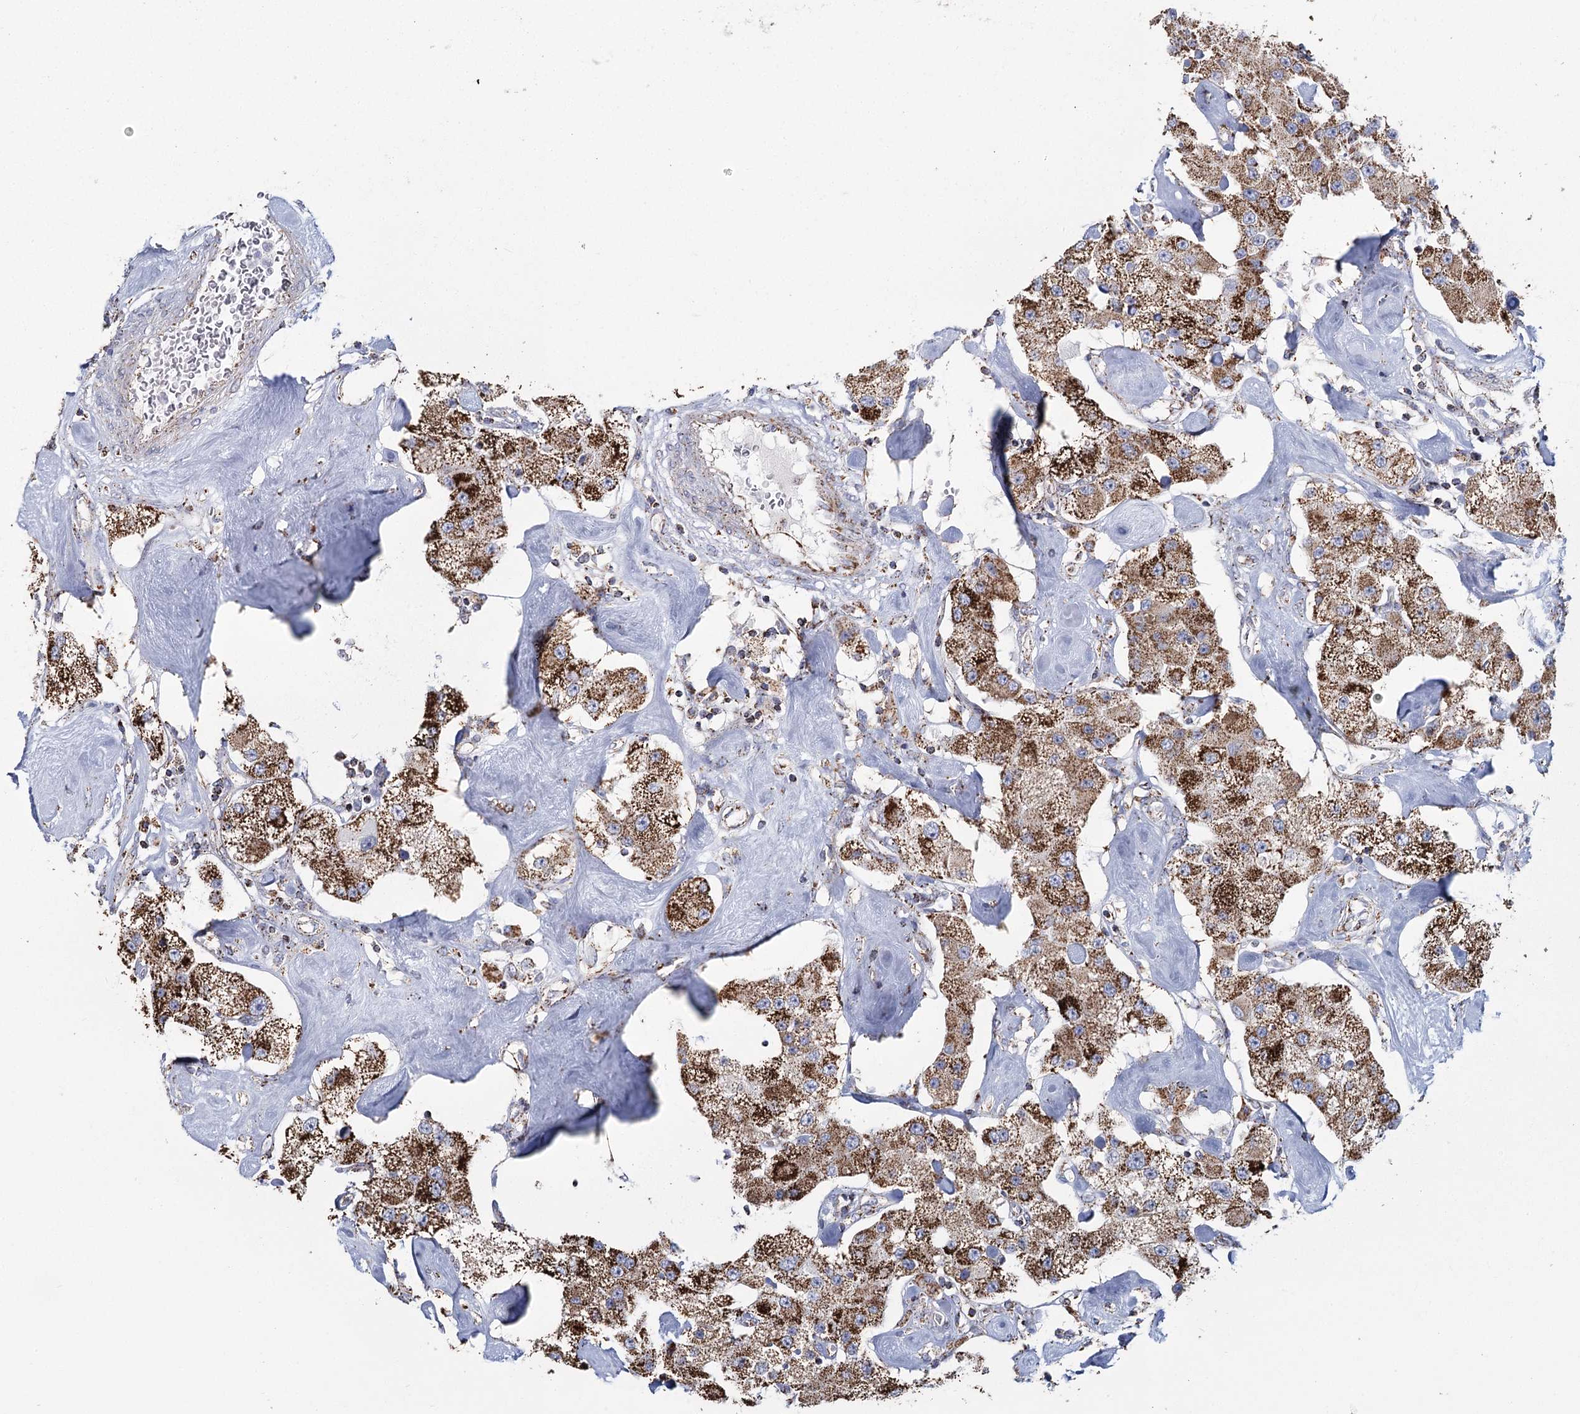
{"staining": {"intensity": "strong", "quantity": ">75%", "location": "cytoplasmic/membranous"}, "tissue": "carcinoid", "cell_type": "Tumor cells", "image_type": "cancer", "snomed": [{"axis": "morphology", "description": "Carcinoid, malignant, NOS"}, {"axis": "topography", "description": "Pancreas"}], "caption": "Immunohistochemical staining of human carcinoid exhibits high levels of strong cytoplasmic/membranous staining in approximately >75% of tumor cells. (DAB (3,3'-diaminobenzidine) = brown stain, brightfield microscopy at high magnification).", "gene": "MRPL44", "patient": {"sex": "male", "age": 41}}